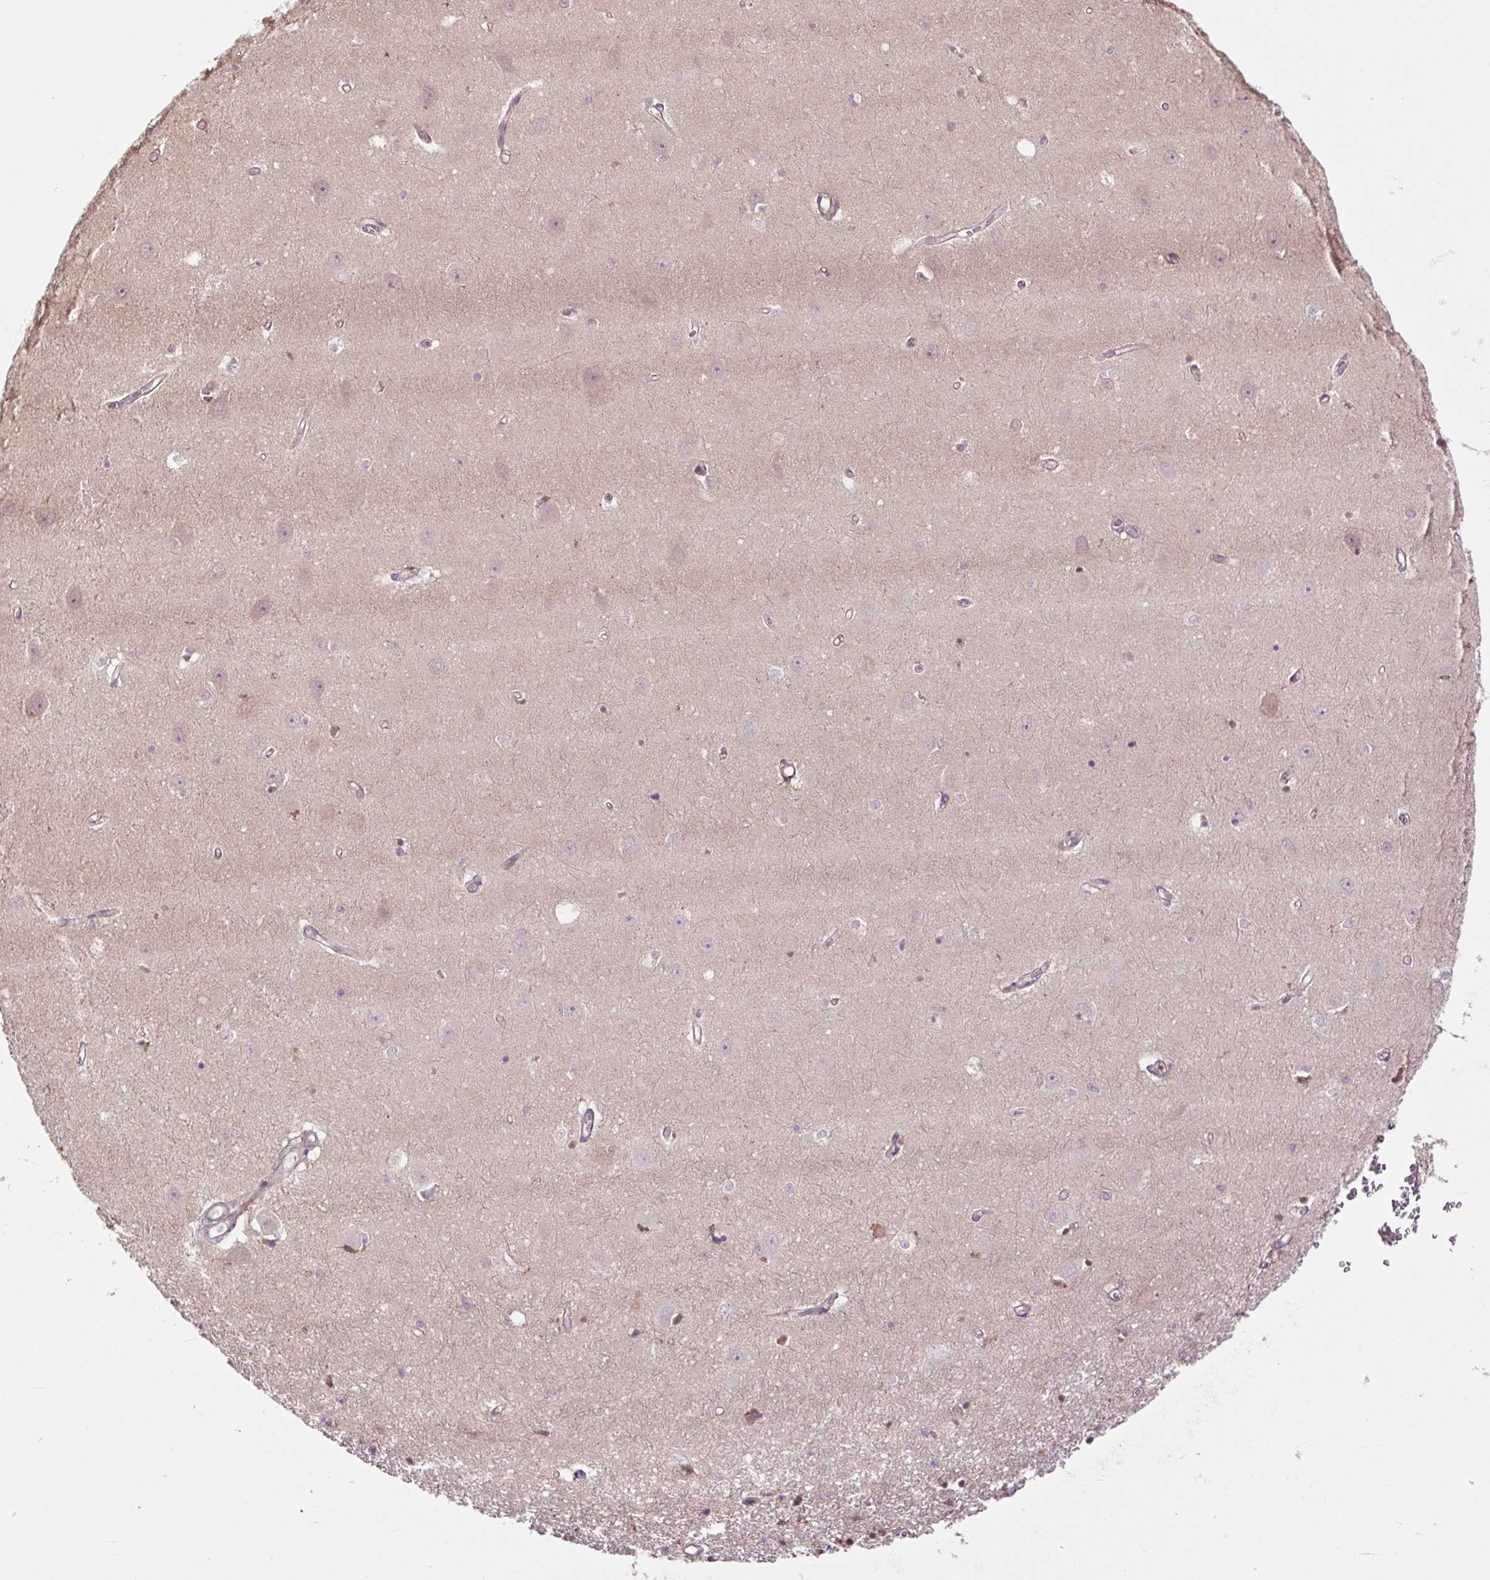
{"staining": {"intensity": "negative", "quantity": "none", "location": "none"}, "tissue": "hippocampus", "cell_type": "Glial cells", "image_type": "normal", "snomed": [{"axis": "morphology", "description": "Normal tissue, NOS"}, {"axis": "topography", "description": "Hippocampus"}], "caption": "This is an immunohistochemistry (IHC) image of normal hippocampus. There is no expression in glial cells.", "gene": "TPT1", "patient": {"sex": "female", "age": 64}}